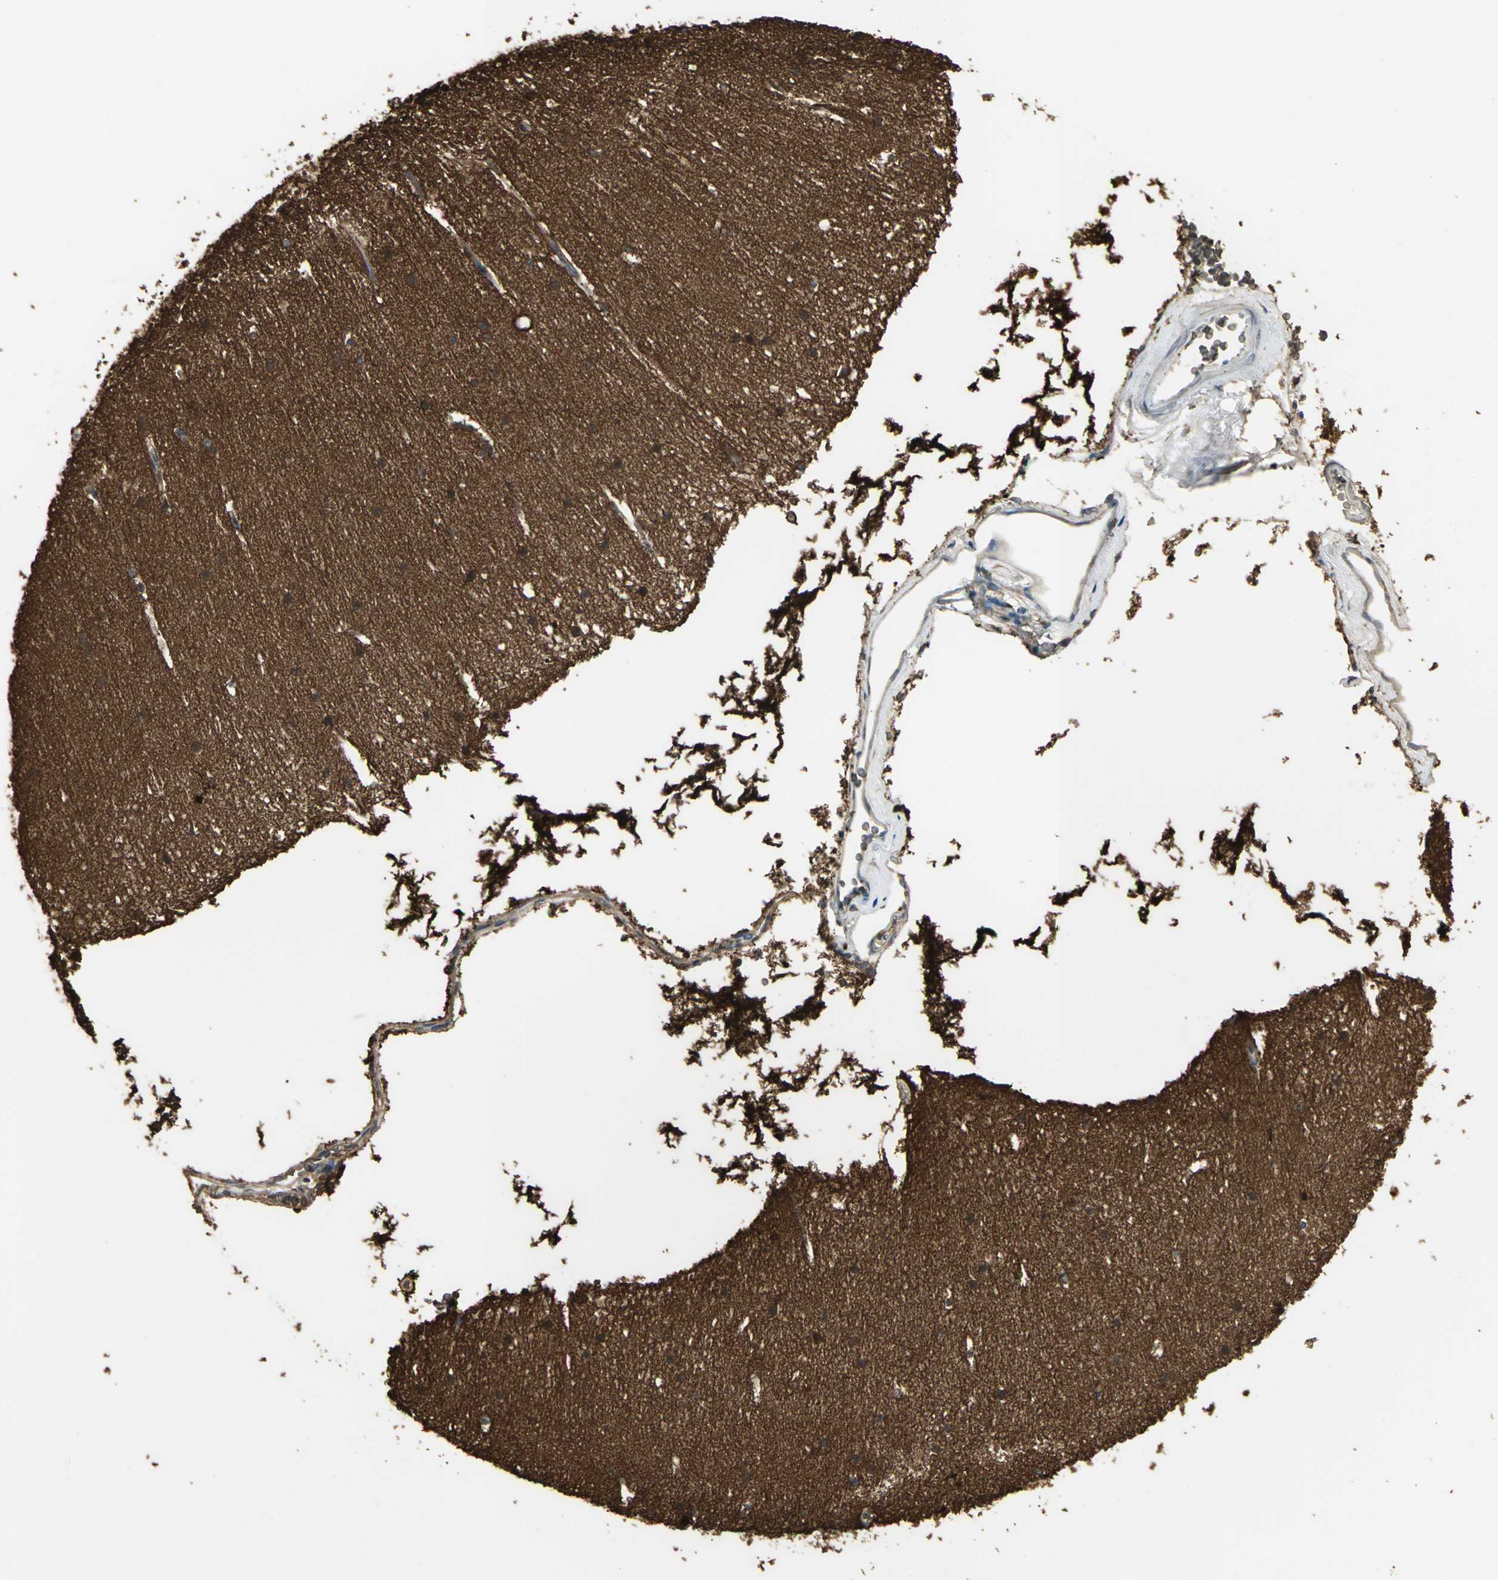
{"staining": {"intensity": "strong", "quantity": ">75%", "location": "cytoplasmic/membranous"}, "tissue": "cerebellum", "cell_type": "Cells in granular layer", "image_type": "normal", "snomed": [{"axis": "morphology", "description": "Normal tissue, NOS"}, {"axis": "topography", "description": "Cerebellum"}], "caption": "The histopathology image demonstrates immunohistochemical staining of benign cerebellum. There is strong cytoplasmic/membranous positivity is identified in approximately >75% of cells in granular layer. Using DAB (3,3'-diaminobenzidine) (brown) and hematoxylin (blue) stains, captured at high magnification using brightfield microscopy.", "gene": "DDAH1", "patient": {"sex": "female", "age": 19}}